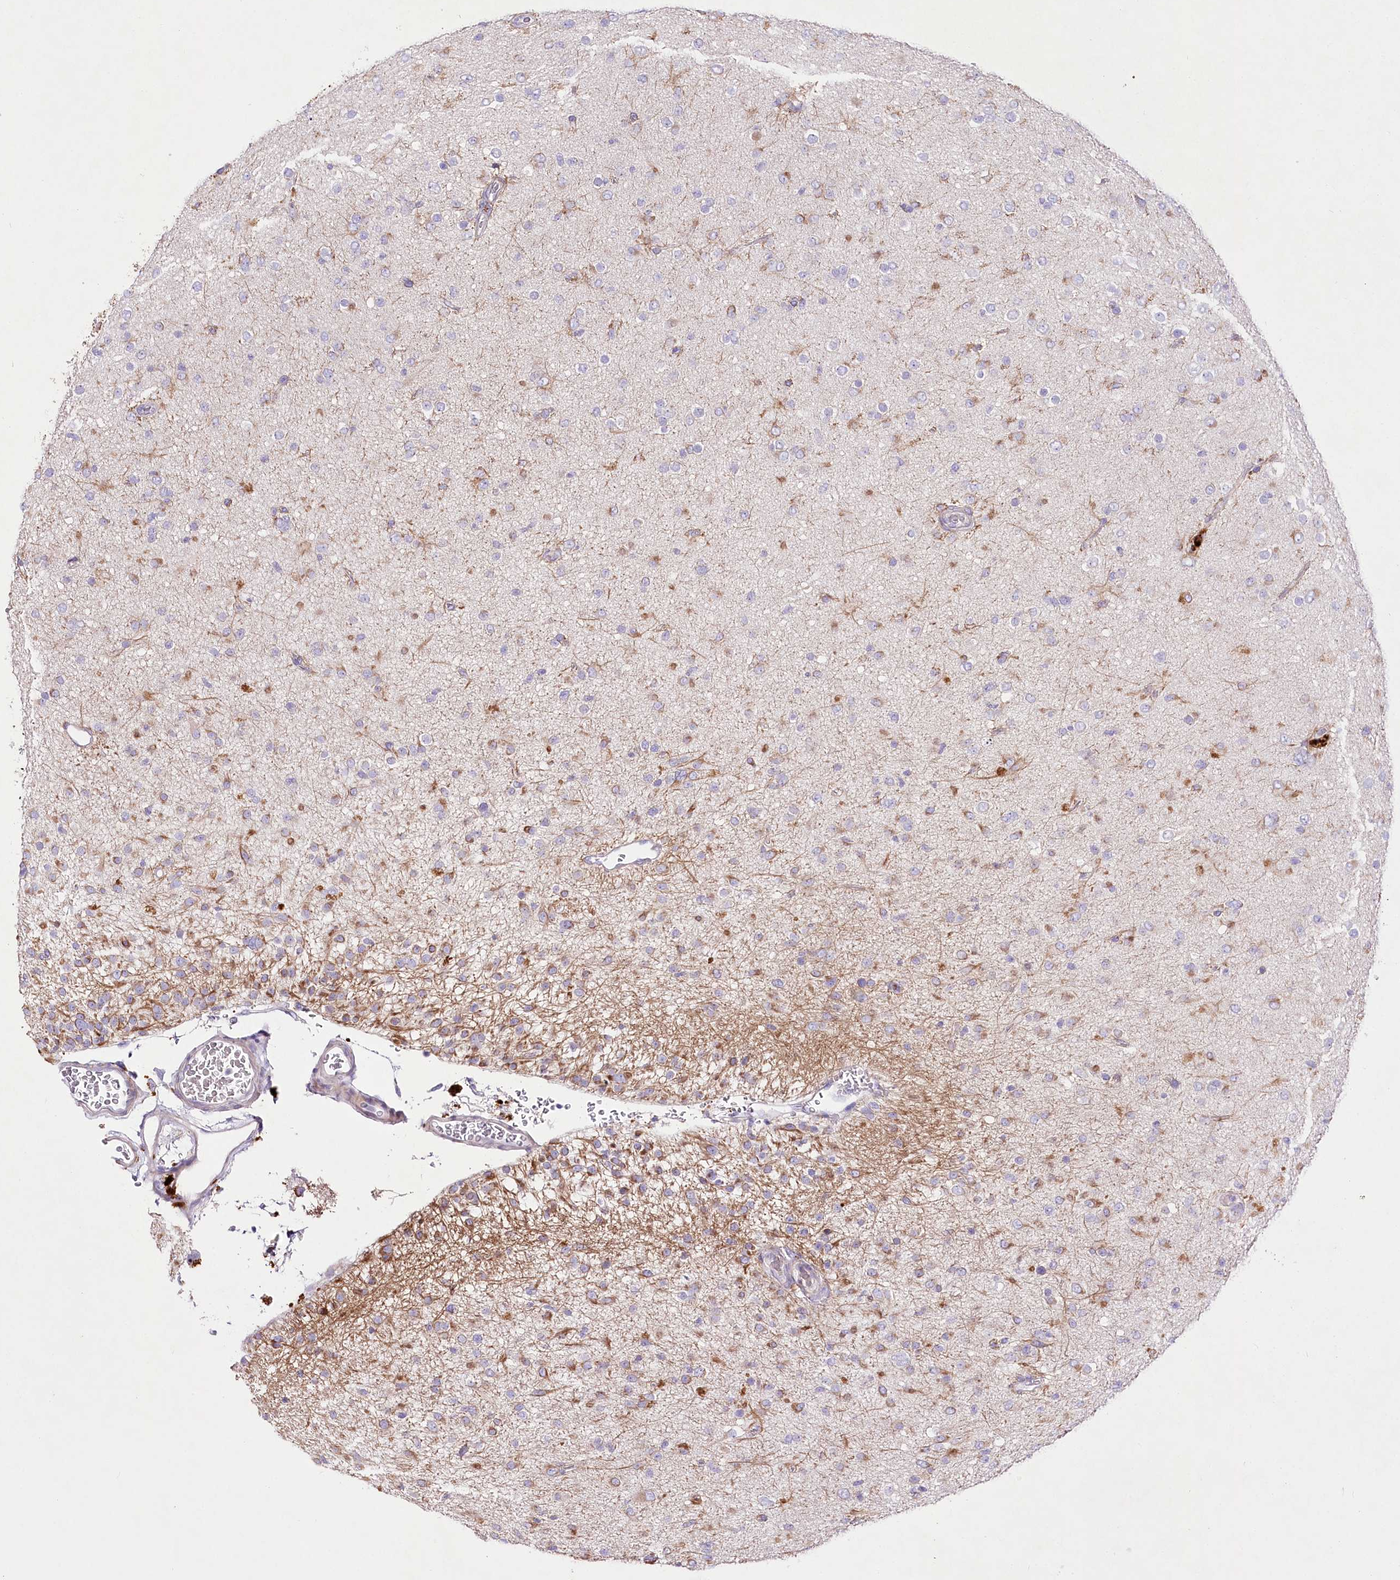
{"staining": {"intensity": "moderate", "quantity": "<25%", "location": "cytoplasmic/membranous"}, "tissue": "glioma", "cell_type": "Tumor cells", "image_type": "cancer", "snomed": [{"axis": "morphology", "description": "Glioma, malignant, Low grade"}, {"axis": "topography", "description": "Brain"}], "caption": "A brown stain labels moderate cytoplasmic/membranous staining of a protein in glioma tumor cells. The staining was performed using DAB, with brown indicating positive protein expression. Nuclei are stained blue with hematoxylin.", "gene": "LRRC14B", "patient": {"sex": "male", "age": 65}}